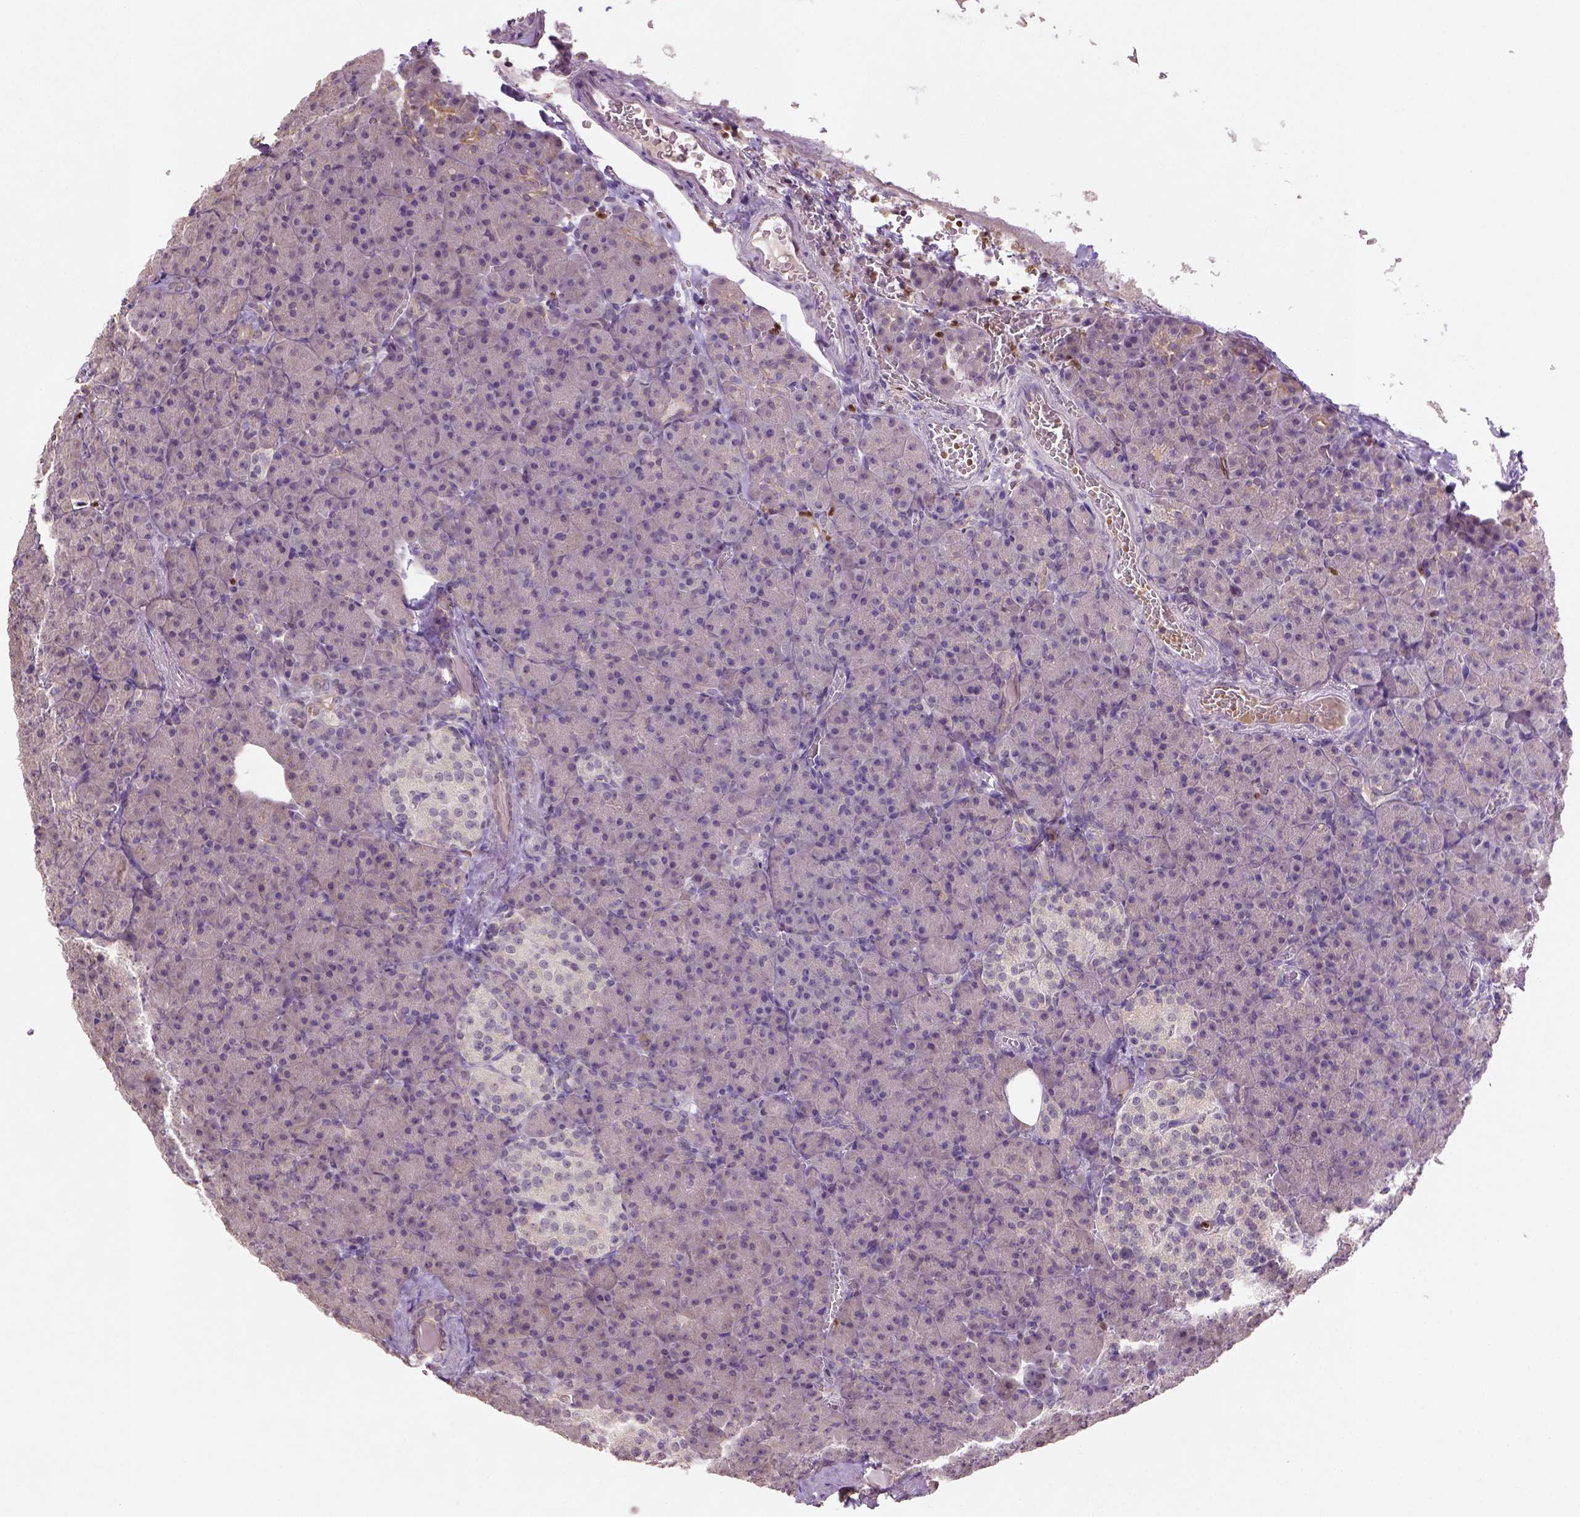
{"staining": {"intensity": "weak", "quantity": "<25%", "location": "cytoplasmic/membranous"}, "tissue": "pancreas", "cell_type": "Exocrine glandular cells", "image_type": "normal", "snomed": [{"axis": "morphology", "description": "Normal tissue, NOS"}, {"axis": "topography", "description": "Pancreas"}], "caption": "Histopathology image shows no significant protein expression in exocrine glandular cells of unremarkable pancreas. (DAB (3,3'-diaminobenzidine) IHC visualized using brightfield microscopy, high magnification).", "gene": "NUDT3", "patient": {"sex": "female", "age": 74}}